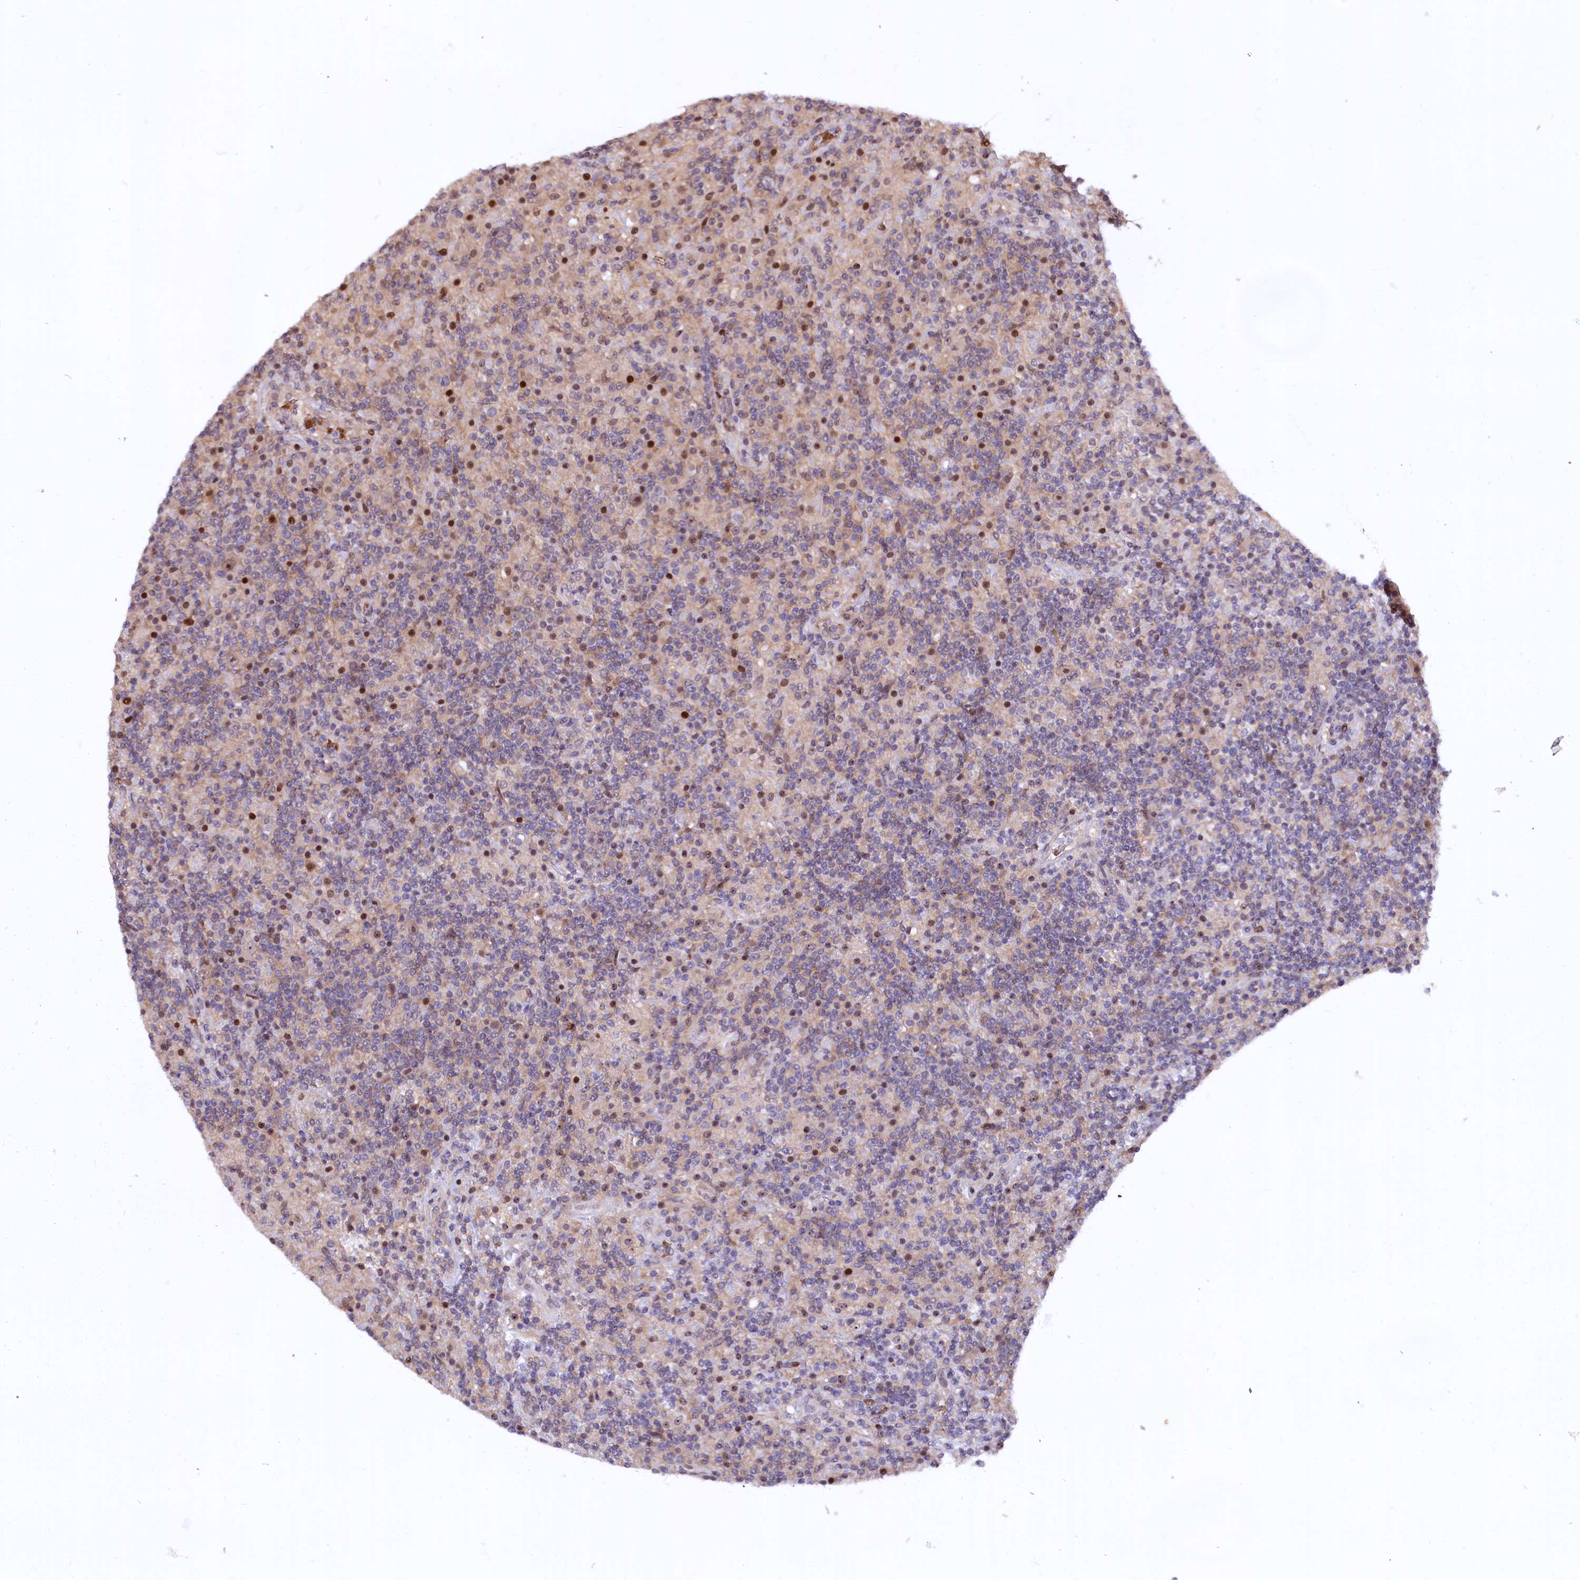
{"staining": {"intensity": "moderate", "quantity": ">75%", "location": "nuclear"}, "tissue": "lymphoma", "cell_type": "Tumor cells", "image_type": "cancer", "snomed": [{"axis": "morphology", "description": "Hodgkin's disease, NOS"}, {"axis": "topography", "description": "Lymph node"}], "caption": "Approximately >75% of tumor cells in lymphoma display moderate nuclear protein expression as visualized by brown immunohistochemical staining.", "gene": "N4BP2L1", "patient": {"sex": "male", "age": 70}}